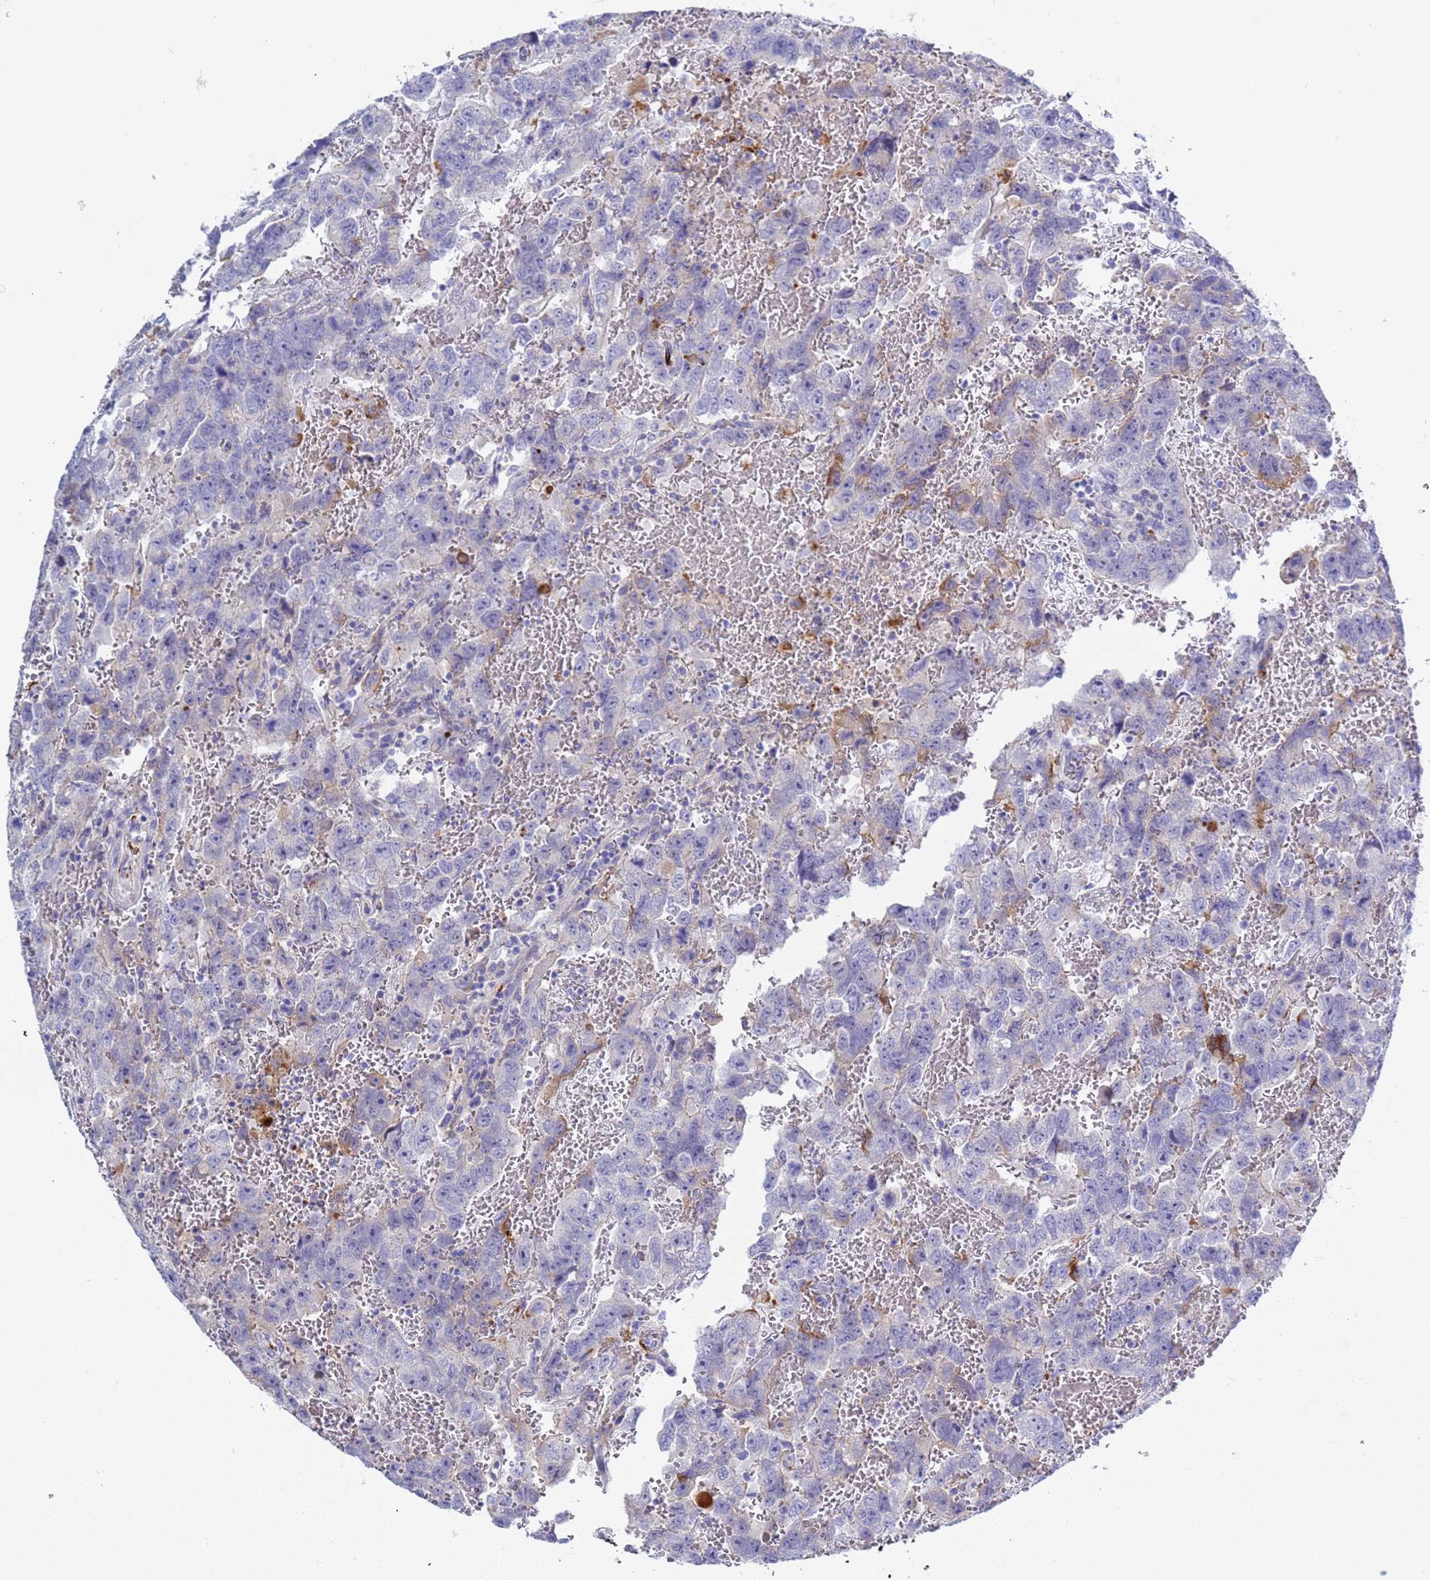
{"staining": {"intensity": "negative", "quantity": "none", "location": "none"}, "tissue": "testis cancer", "cell_type": "Tumor cells", "image_type": "cancer", "snomed": [{"axis": "morphology", "description": "Carcinoma, Embryonal, NOS"}, {"axis": "topography", "description": "Testis"}], "caption": "The IHC histopathology image has no significant positivity in tumor cells of testis embryonal carcinoma tissue. (Immunohistochemistry, brightfield microscopy, high magnification).", "gene": "C4orf46", "patient": {"sex": "male", "age": 45}}